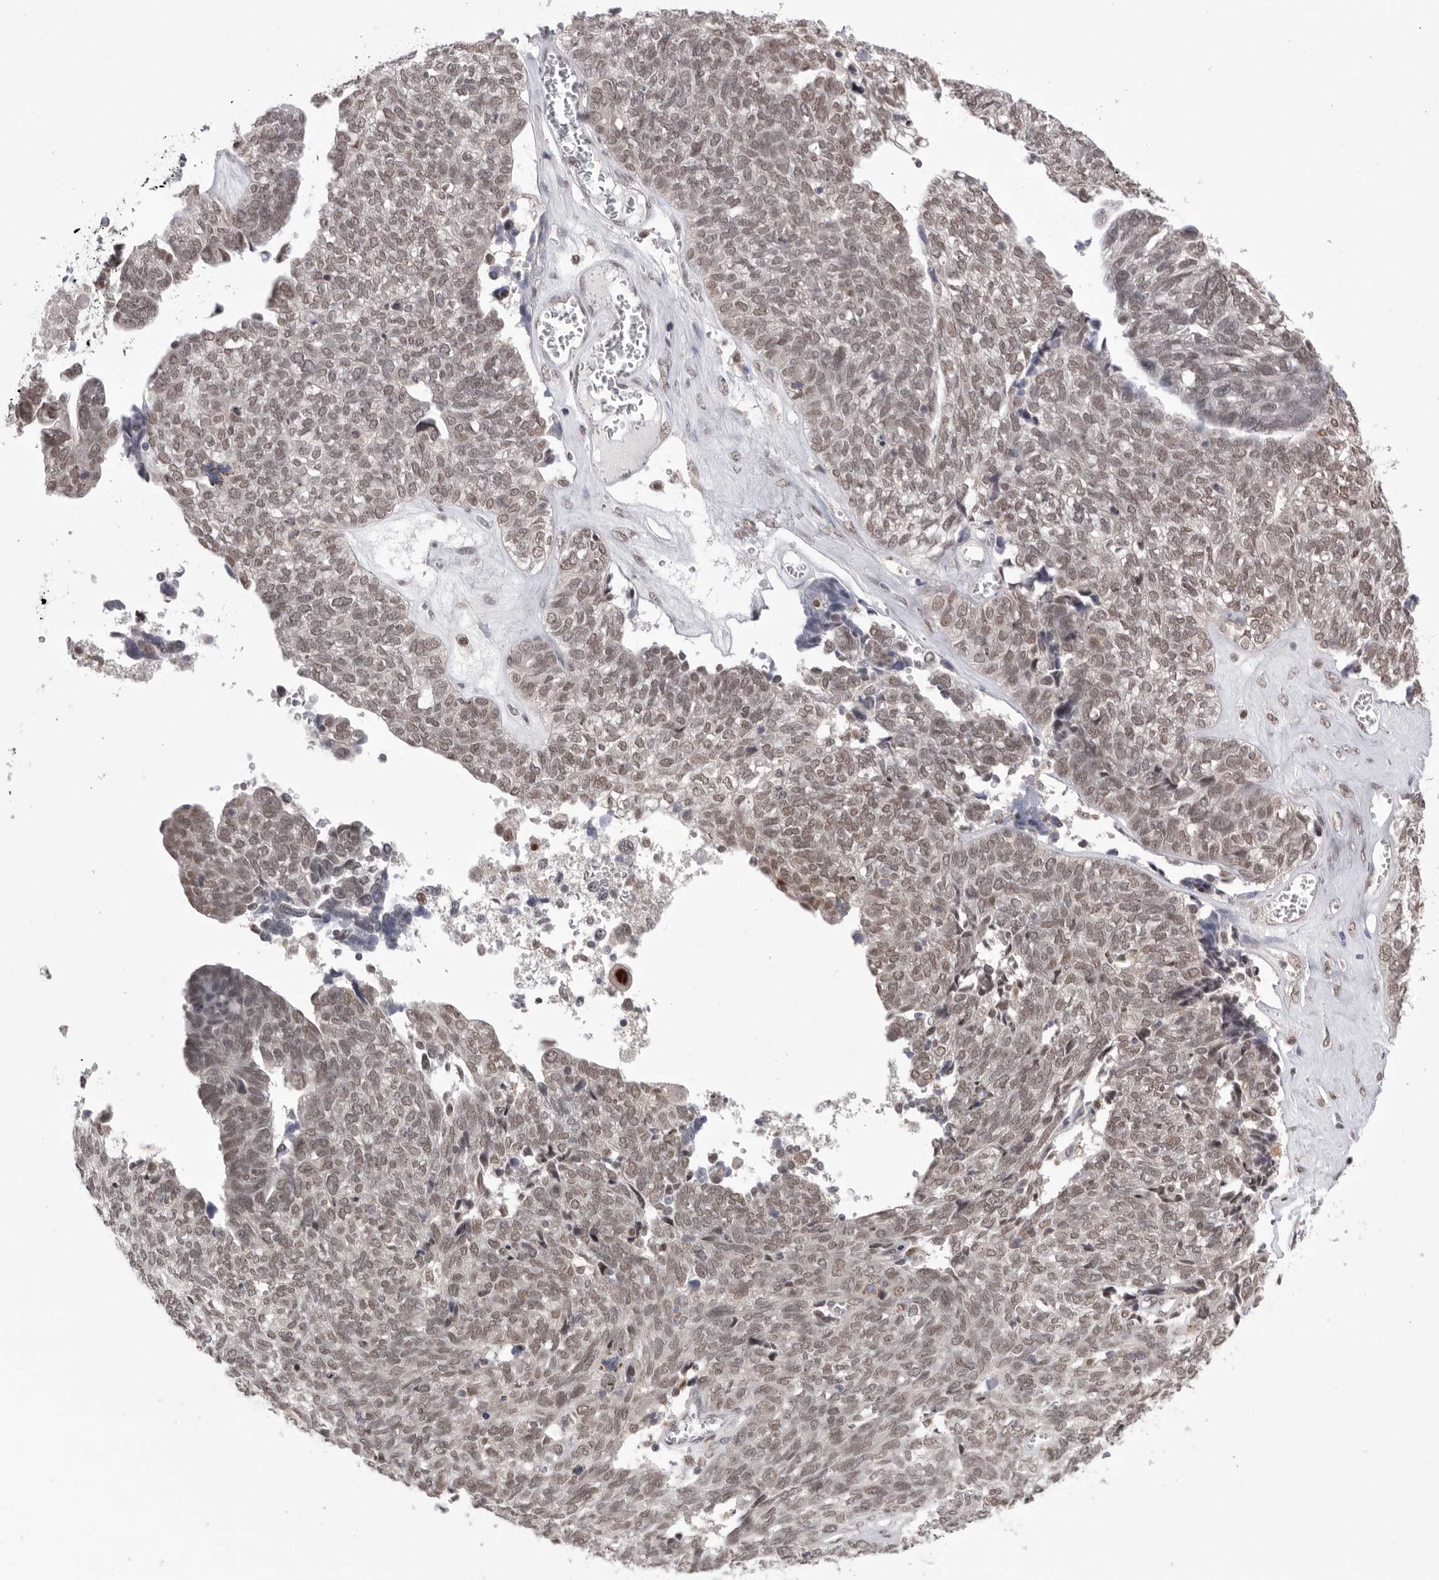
{"staining": {"intensity": "weak", "quantity": "25%-75%", "location": "nuclear"}, "tissue": "ovarian cancer", "cell_type": "Tumor cells", "image_type": "cancer", "snomed": [{"axis": "morphology", "description": "Cystadenocarcinoma, serous, NOS"}, {"axis": "topography", "description": "Ovary"}], "caption": "Immunohistochemistry photomicrograph of human ovarian cancer (serous cystadenocarcinoma) stained for a protein (brown), which exhibits low levels of weak nuclear expression in approximately 25%-75% of tumor cells.", "gene": "BCLAF3", "patient": {"sex": "female", "age": 79}}